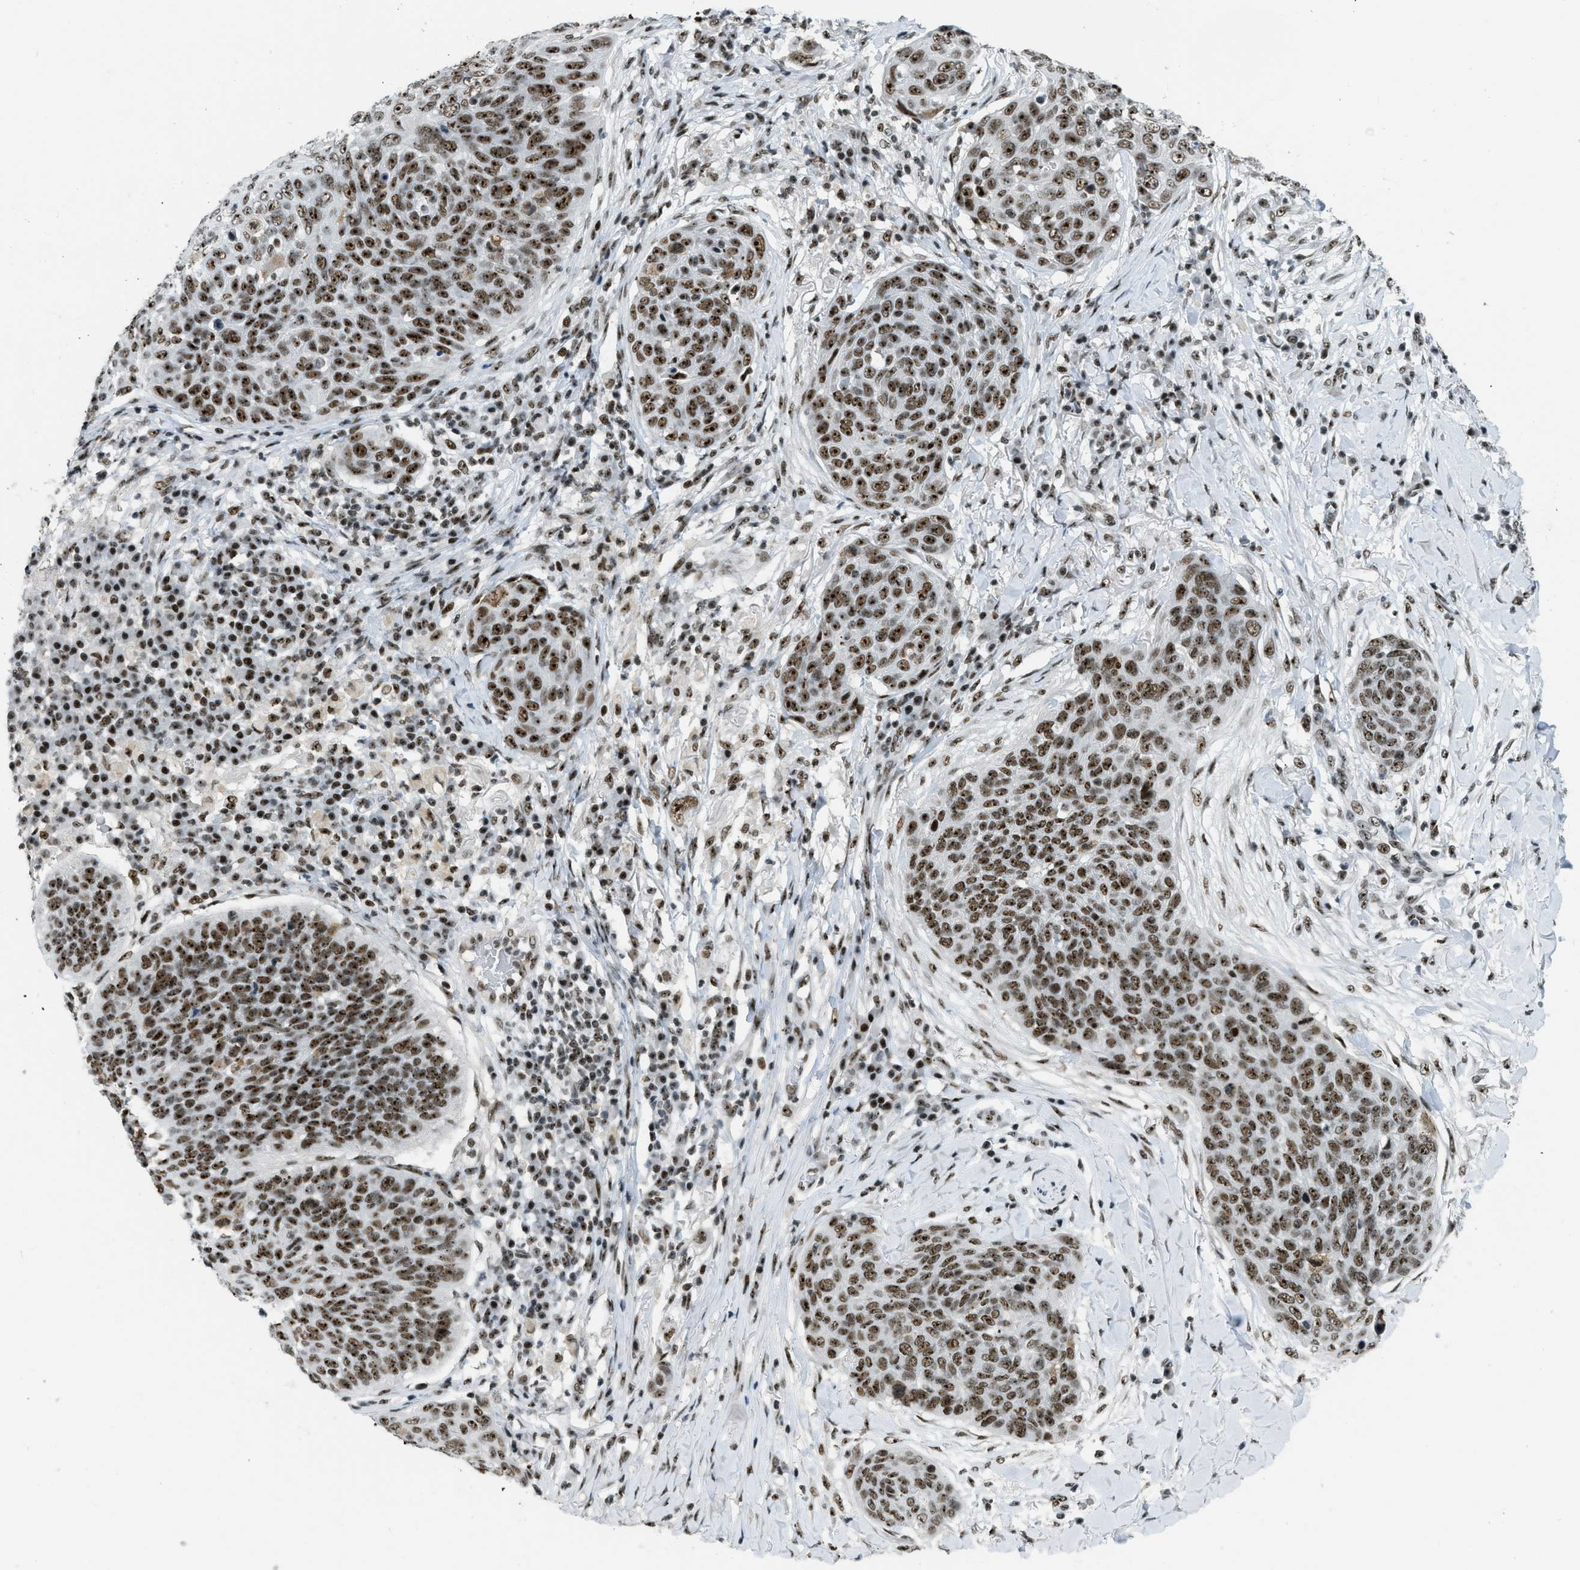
{"staining": {"intensity": "strong", "quantity": ">75%", "location": "nuclear"}, "tissue": "skin cancer", "cell_type": "Tumor cells", "image_type": "cancer", "snomed": [{"axis": "morphology", "description": "Squamous cell carcinoma in situ, NOS"}, {"axis": "morphology", "description": "Squamous cell carcinoma, NOS"}, {"axis": "topography", "description": "Skin"}], "caption": "Immunohistochemical staining of squamous cell carcinoma in situ (skin) displays high levels of strong nuclear protein positivity in about >75% of tumor cells.", "gene": "URB1", "patient": {"sex": "male", "age": 93}}